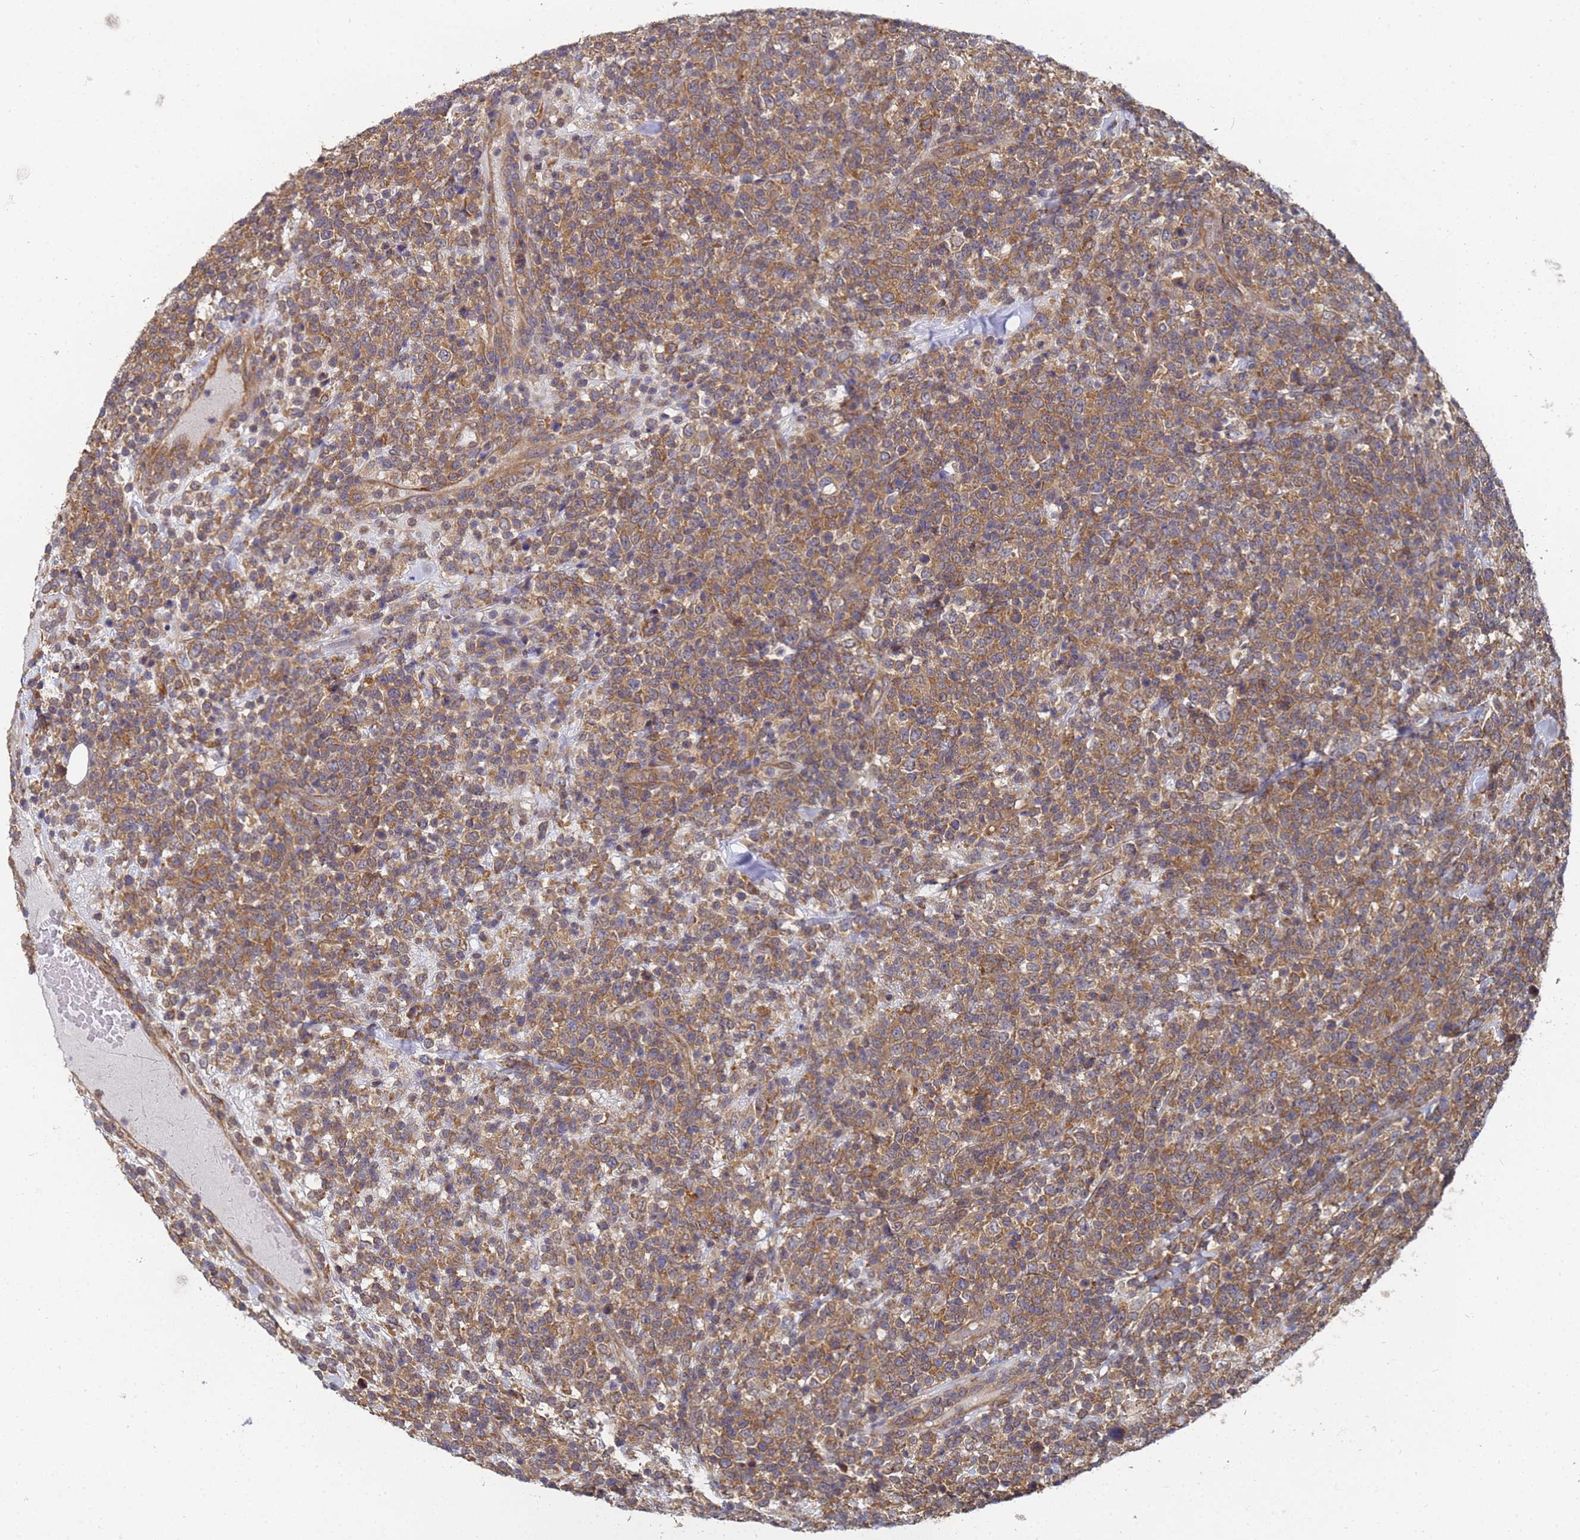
{"staining": {"intensity": "moderate", "quantity": ">75%", "location": "cytoplasmic/membranous"}, "tissue": "lymphoma", "cell_type": "Tumor cells", "image_type": "cancer", "snomed": [{"axis": "morphology", "description": "Malignant lymphoma, non-Hodgkin's type, High grade"}, {"axis": "topography", "description": "Colon"}], "caption": "Immunohistochemical staining of human high-grade malignant lymphoma, non-Hodgkin's type reveals moderate cytoplasmic/membranous protein staining in approximately >75% of tumor cells.", "gene": "ALS2CL", "patient": {"sex": "female", "age": 53}}